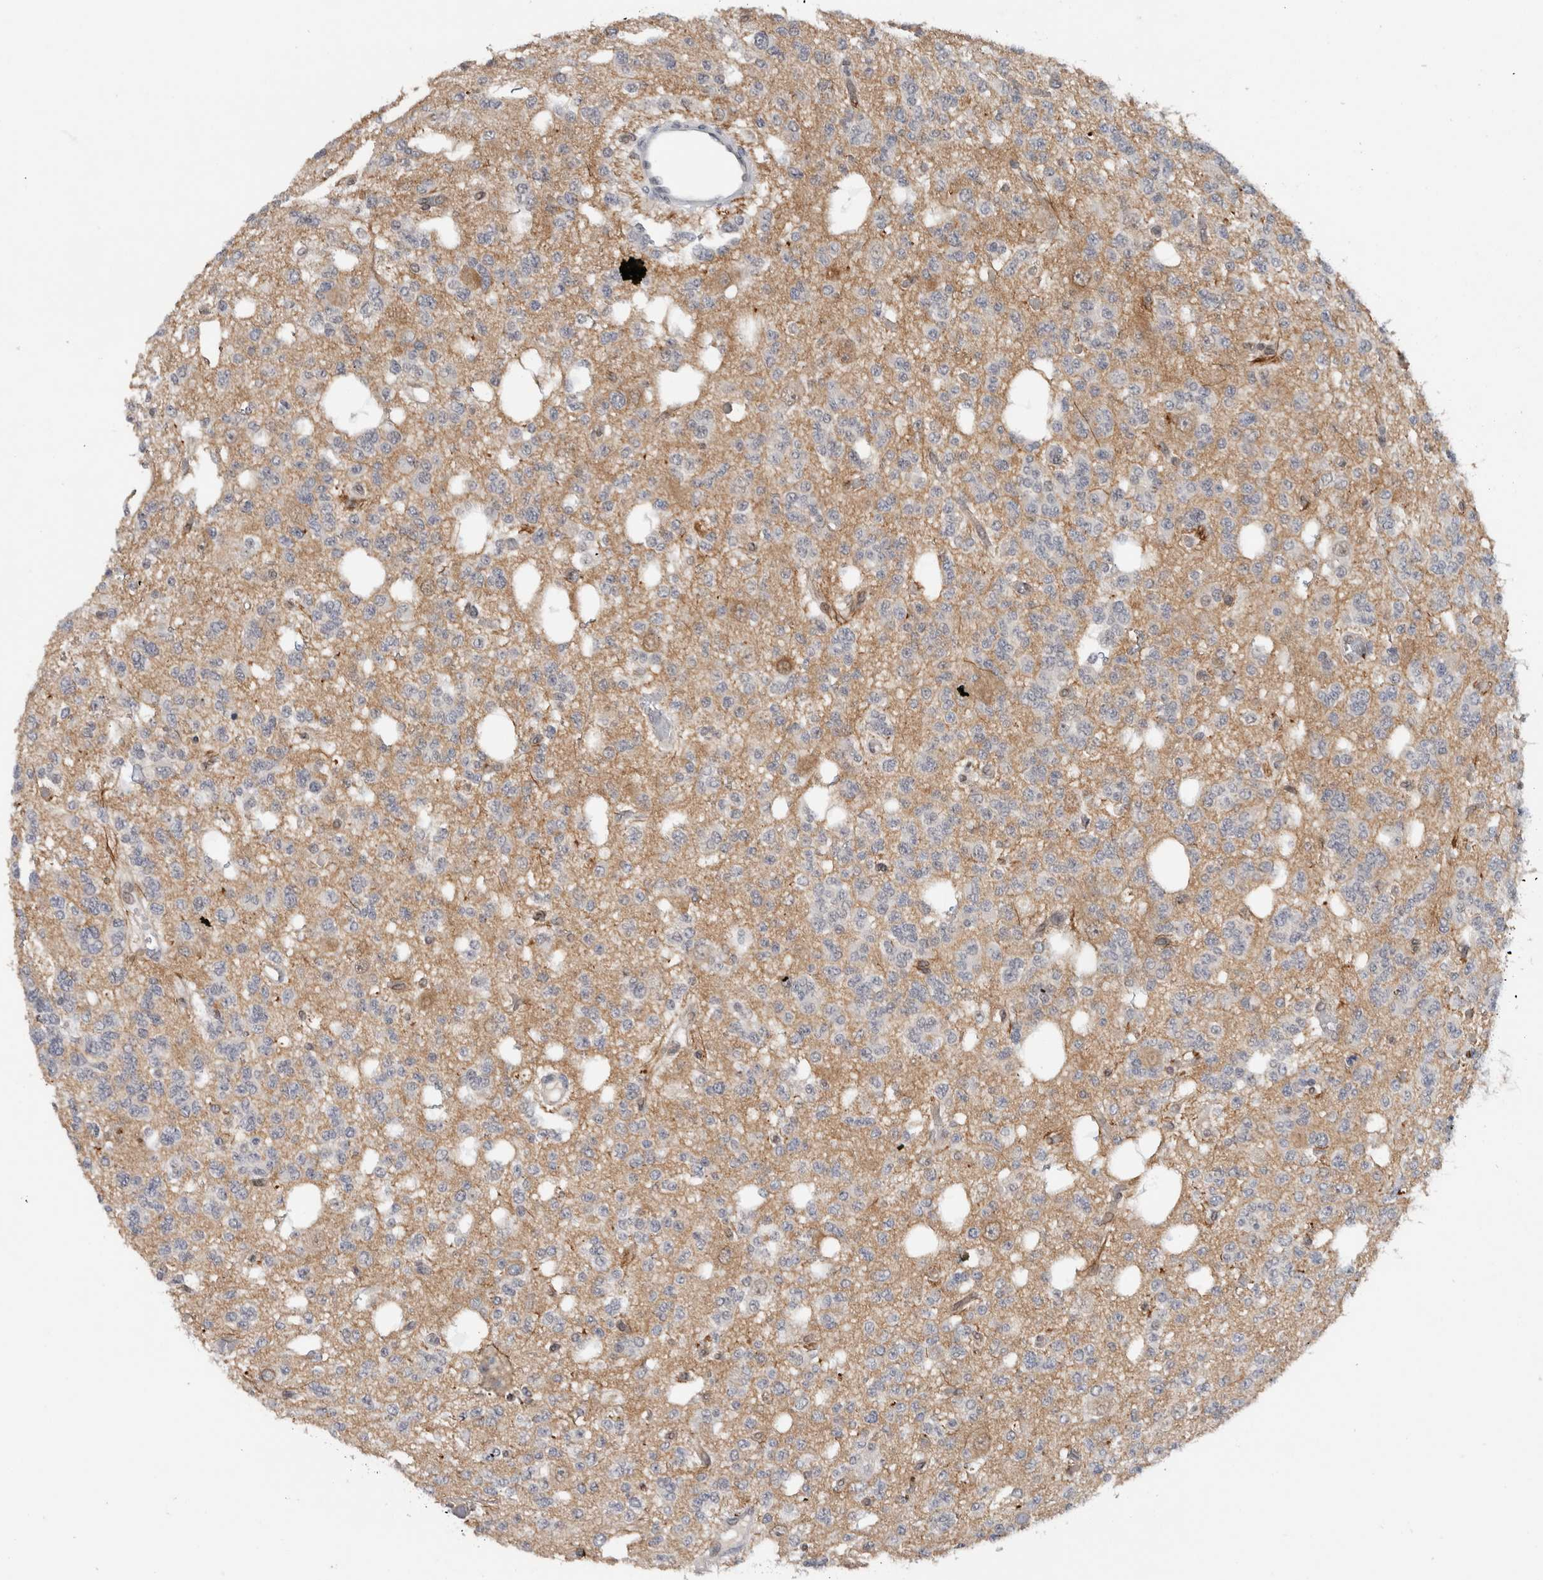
{"staining": {"intensity": "negative", "quantity": "none", "location": "none"}, "tissue": "glioma", "cell_type": "Tumor cells", "image_type": "cancer", "snomed": [{"axis": "morphology", "description": "Glioma, malignant, Low grade"}, {"axis": "topography", "description": "Brain"}], "caption": "High magnification brightfield microscopy of malignant low-grade glioma stained with DAB (3,3'-diaminobenzidine) (brown) and counterstained with hematoxylin (blue): tumor cells show no significant positivity.", "gene": "PRXL2A", "patient": {"sex": "male", "age": 38}}